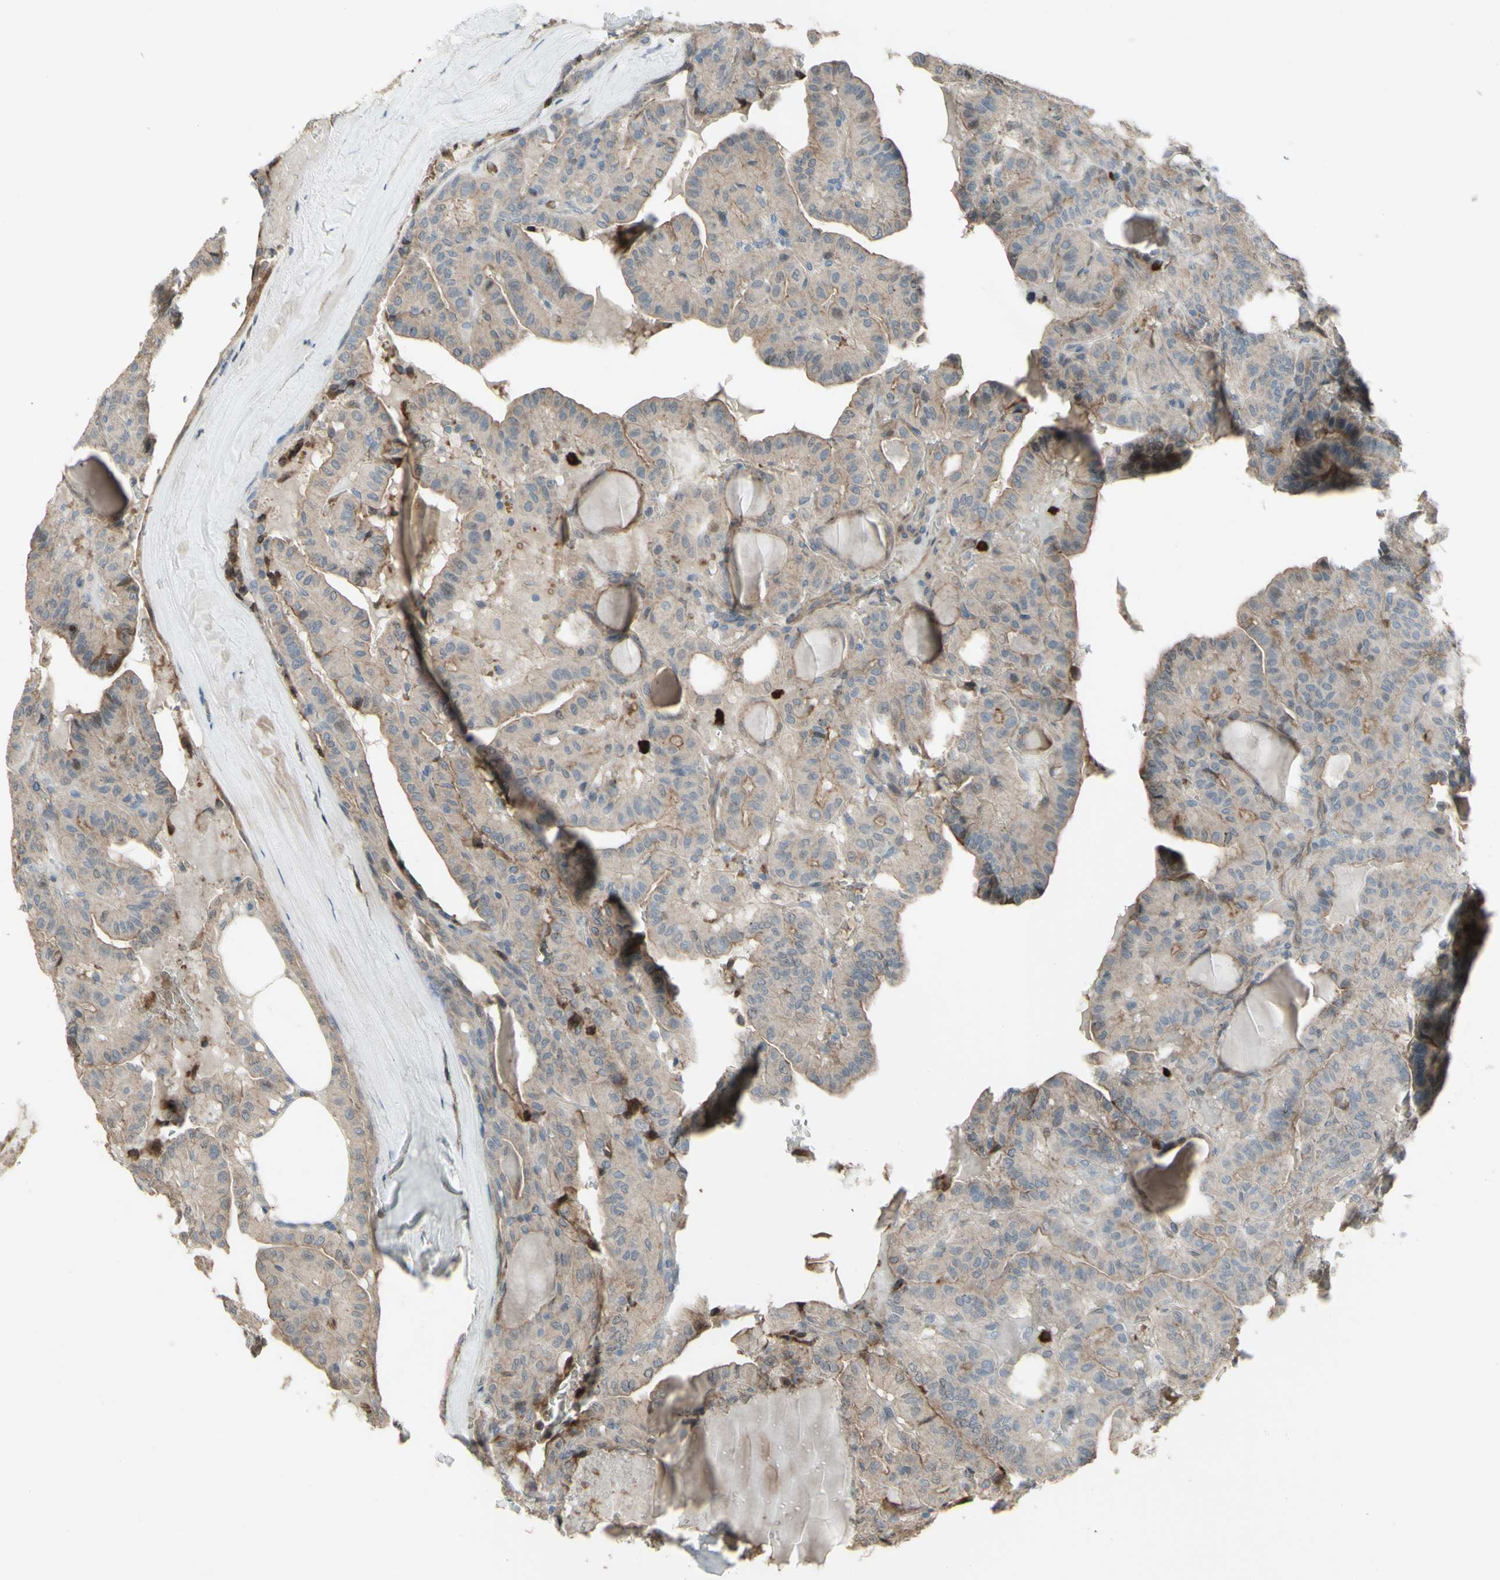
{"staining": {"intensity": "weak", "quantity": ">75%", "location": "cytoplasmic/membranous"}, "tissue": "head and neck cancer", "cell_type": "Tumor cells", "image_type": "cancer", "snomed": [{"axis": "morphology", "description": "Squamous cell carcinoma, NOS"}, {"axis": "topography", "description": "Oral tissue"}, {"axis": "topography", "description": "Head-Neck"}], "caption": "Immunohistochemistry (IHC) micrograph of human head and neck squamous cell carcinoma stained for a protein (brown), which displays low levels of weak cytoplasmic/membranous expression in about >75% of tumor cells.", "gene": "GRAMD1B", "patient": {"sex": "female", "age": 50}}